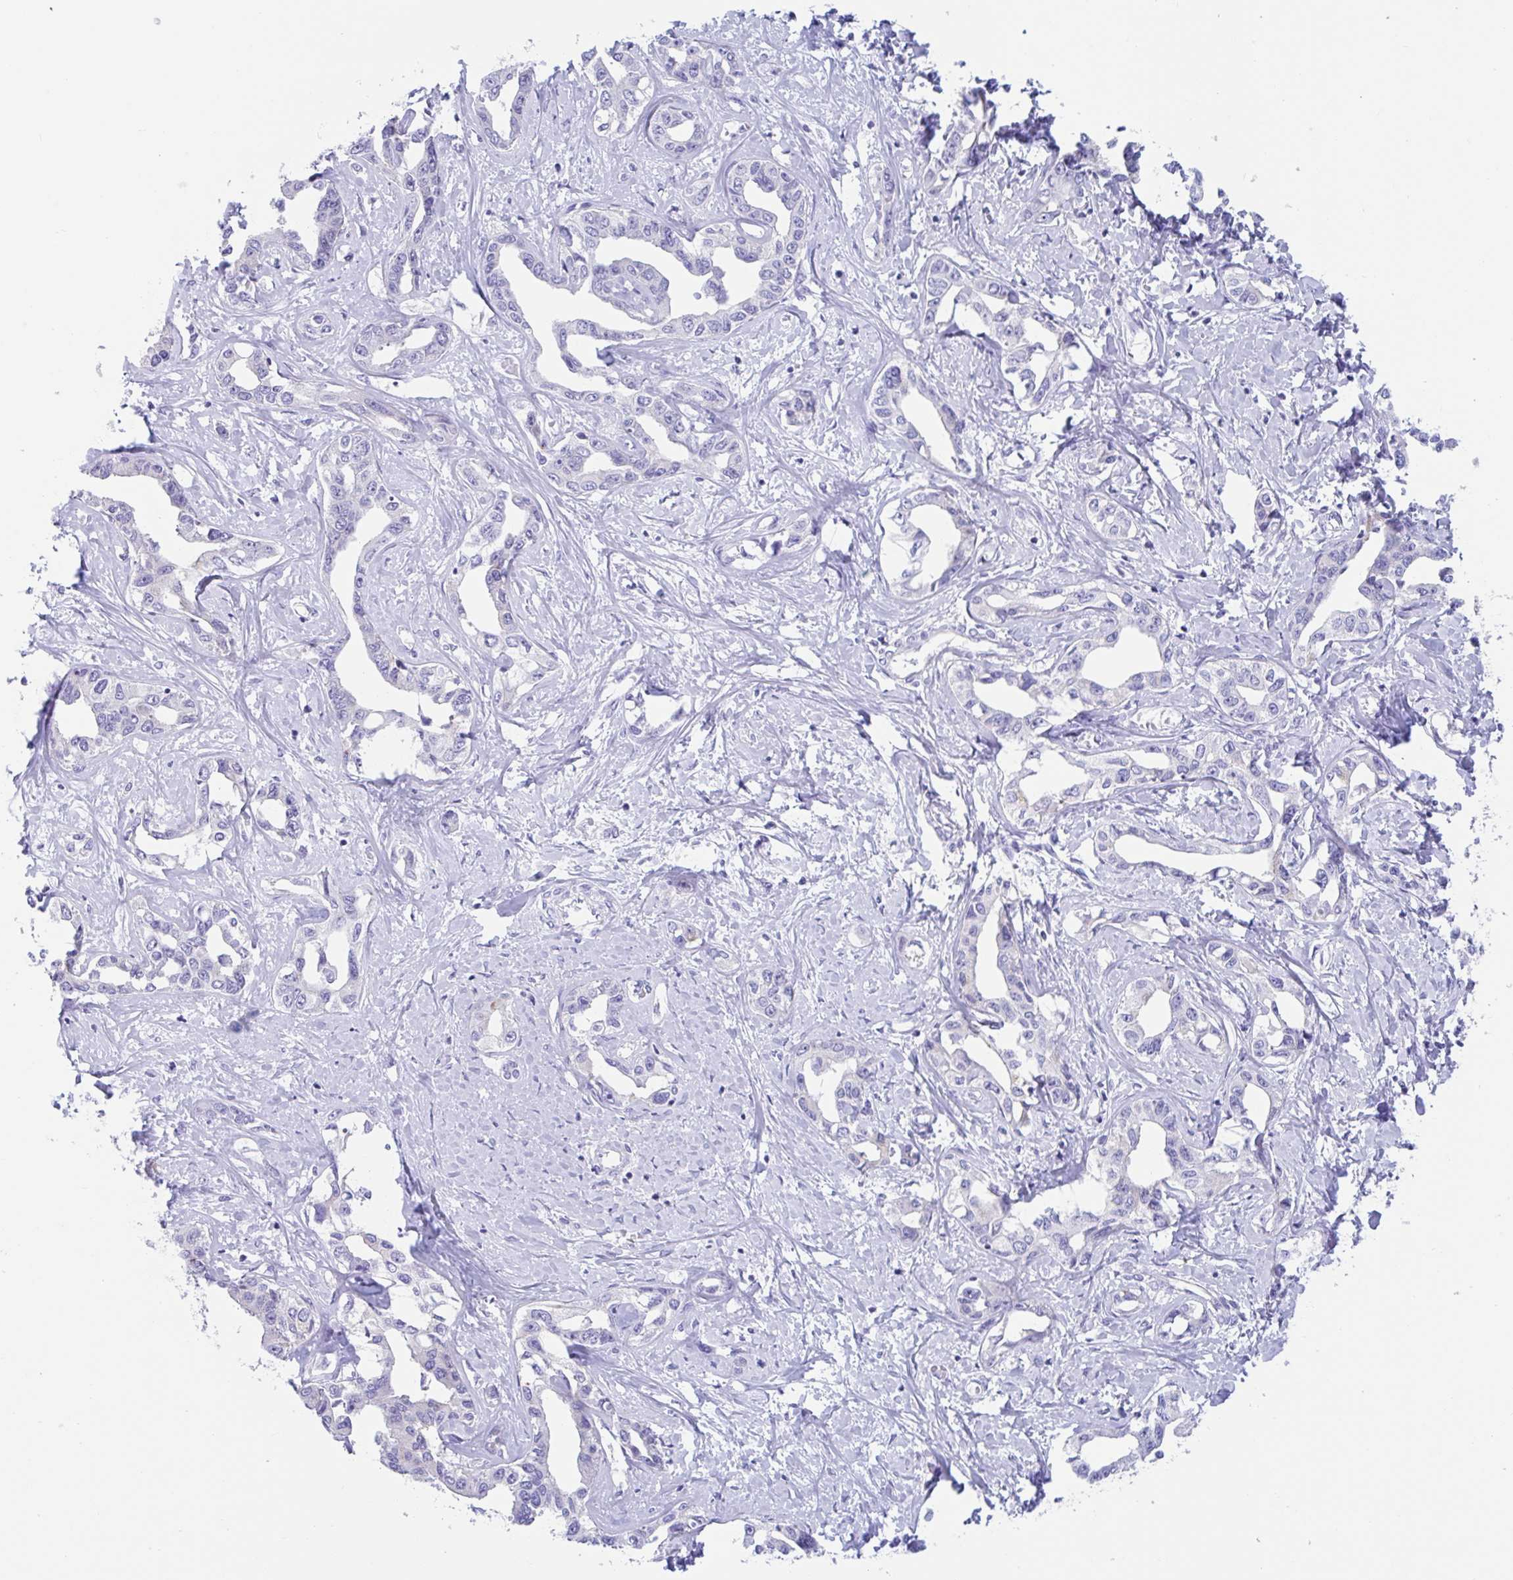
{"staining": {"intensity": "negative", "quantity": "none", "location": "none"}, "tissue": "liver cancer", "cell_type": "Tumor cells", "image_type": "cancer", "snomed": [{"axis": "morphology", "description": "Cholangiocarcinoma"}, {"axis": "topography", "description": "Liver"}], "caption": "This is a histopathology image of IHC staining of liver cancer, which shows no expression in tumor cells.", "gene": "OR6N2", "patient": {"sex": "male", "age": 59}}